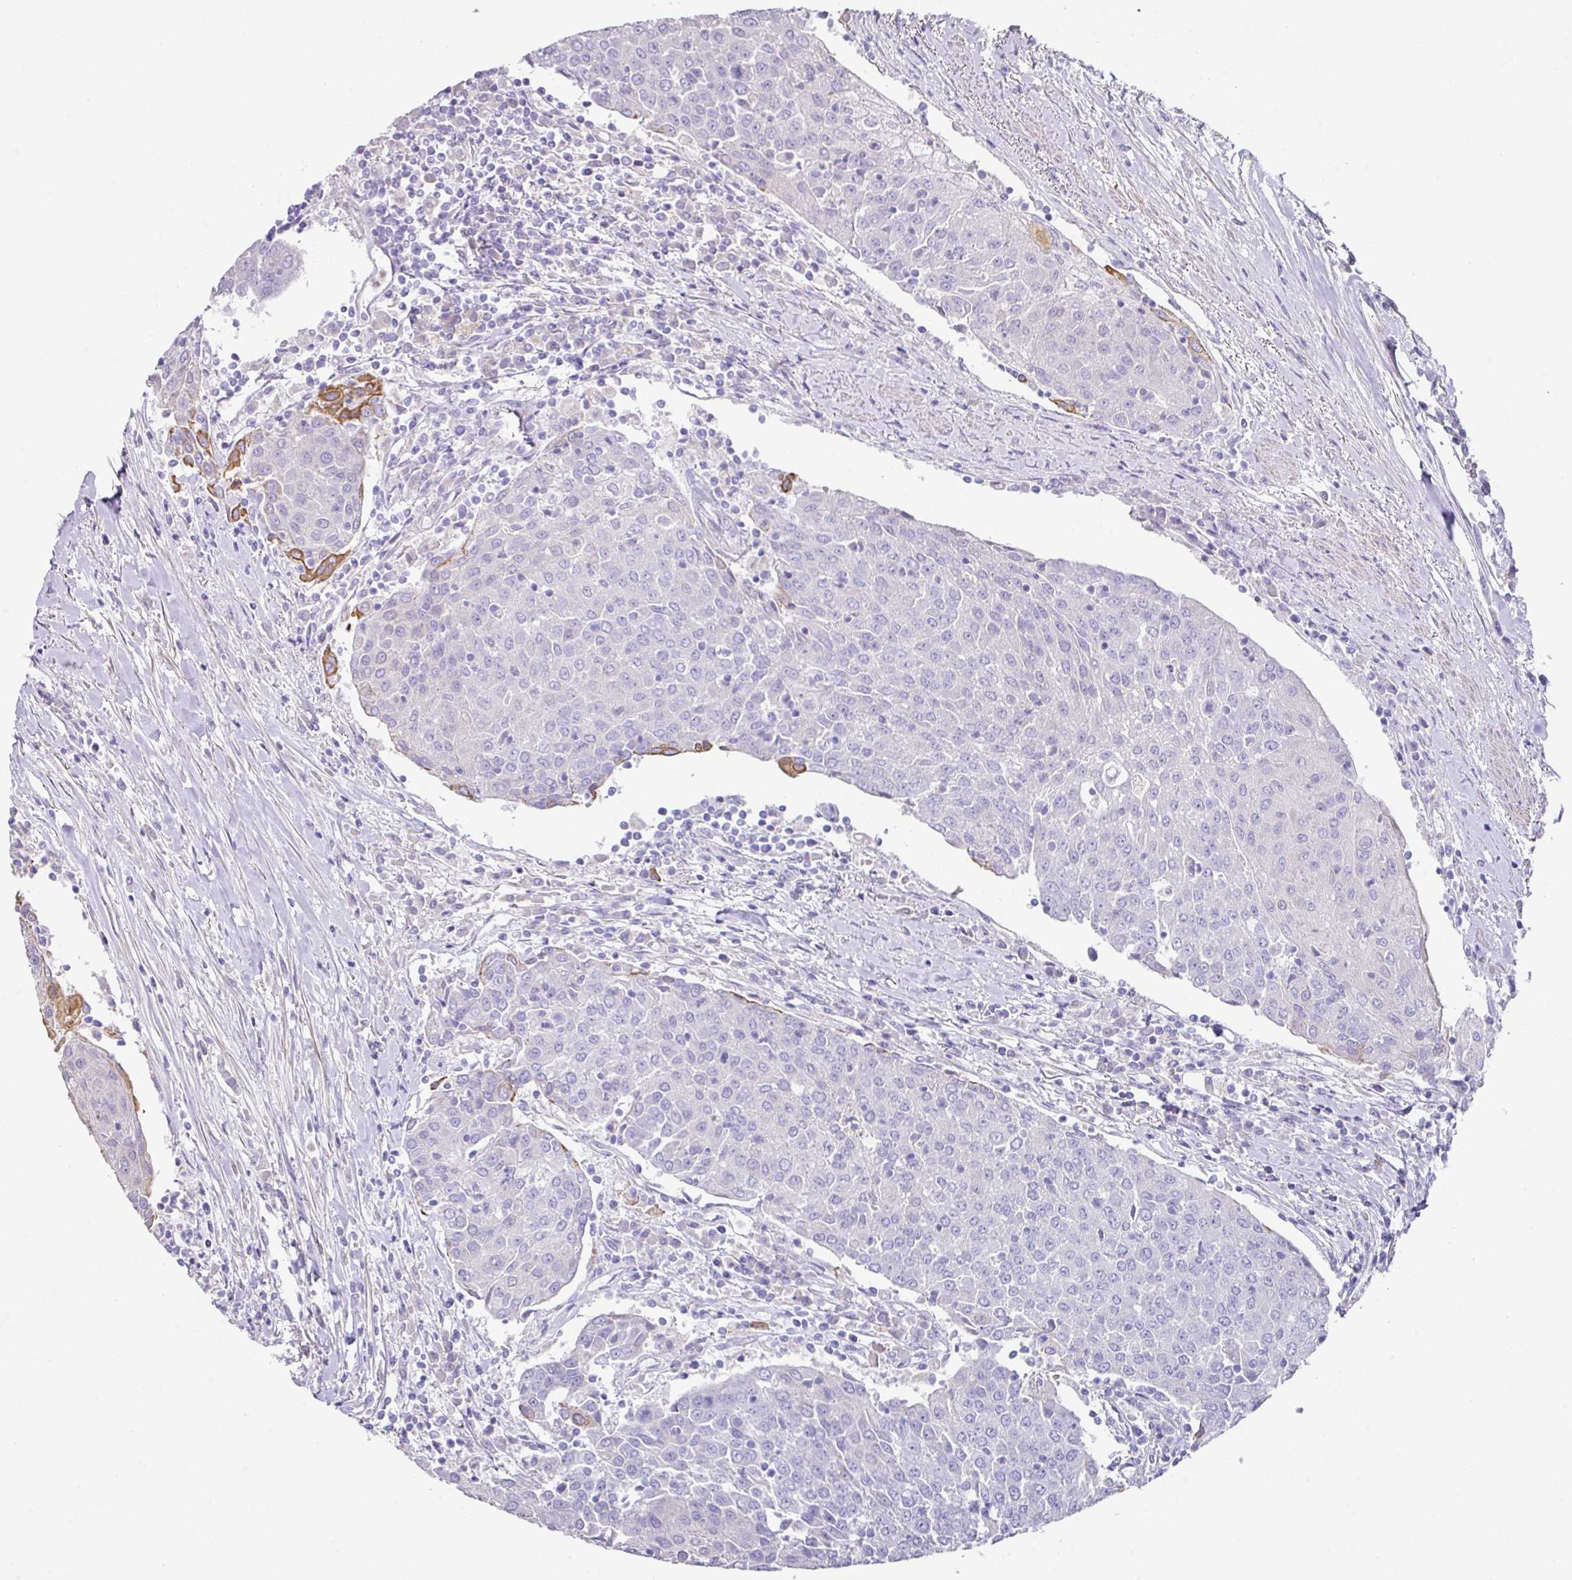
{"staining": {"intensity": "moderate", "quantity": "<25%", "location": "cytoplasmic/membranous"}, "tissue": "urothelial cancer", "cell_type": "Tumor cells", "image_type": "cancer", "snomed": [{"axis": "morphology", "description": "Urothelial carcinoma, High grade"}, {"axis": "topography", "description": "Urinary bladder"}], "caption": "A brown stain shows moderate cytoplasmic/membranous positivity of a protein in high-grade urothelial carcinoma tumor cells.", "gene": "TARM1", "patient": {"sex": "female", "age": 85}}